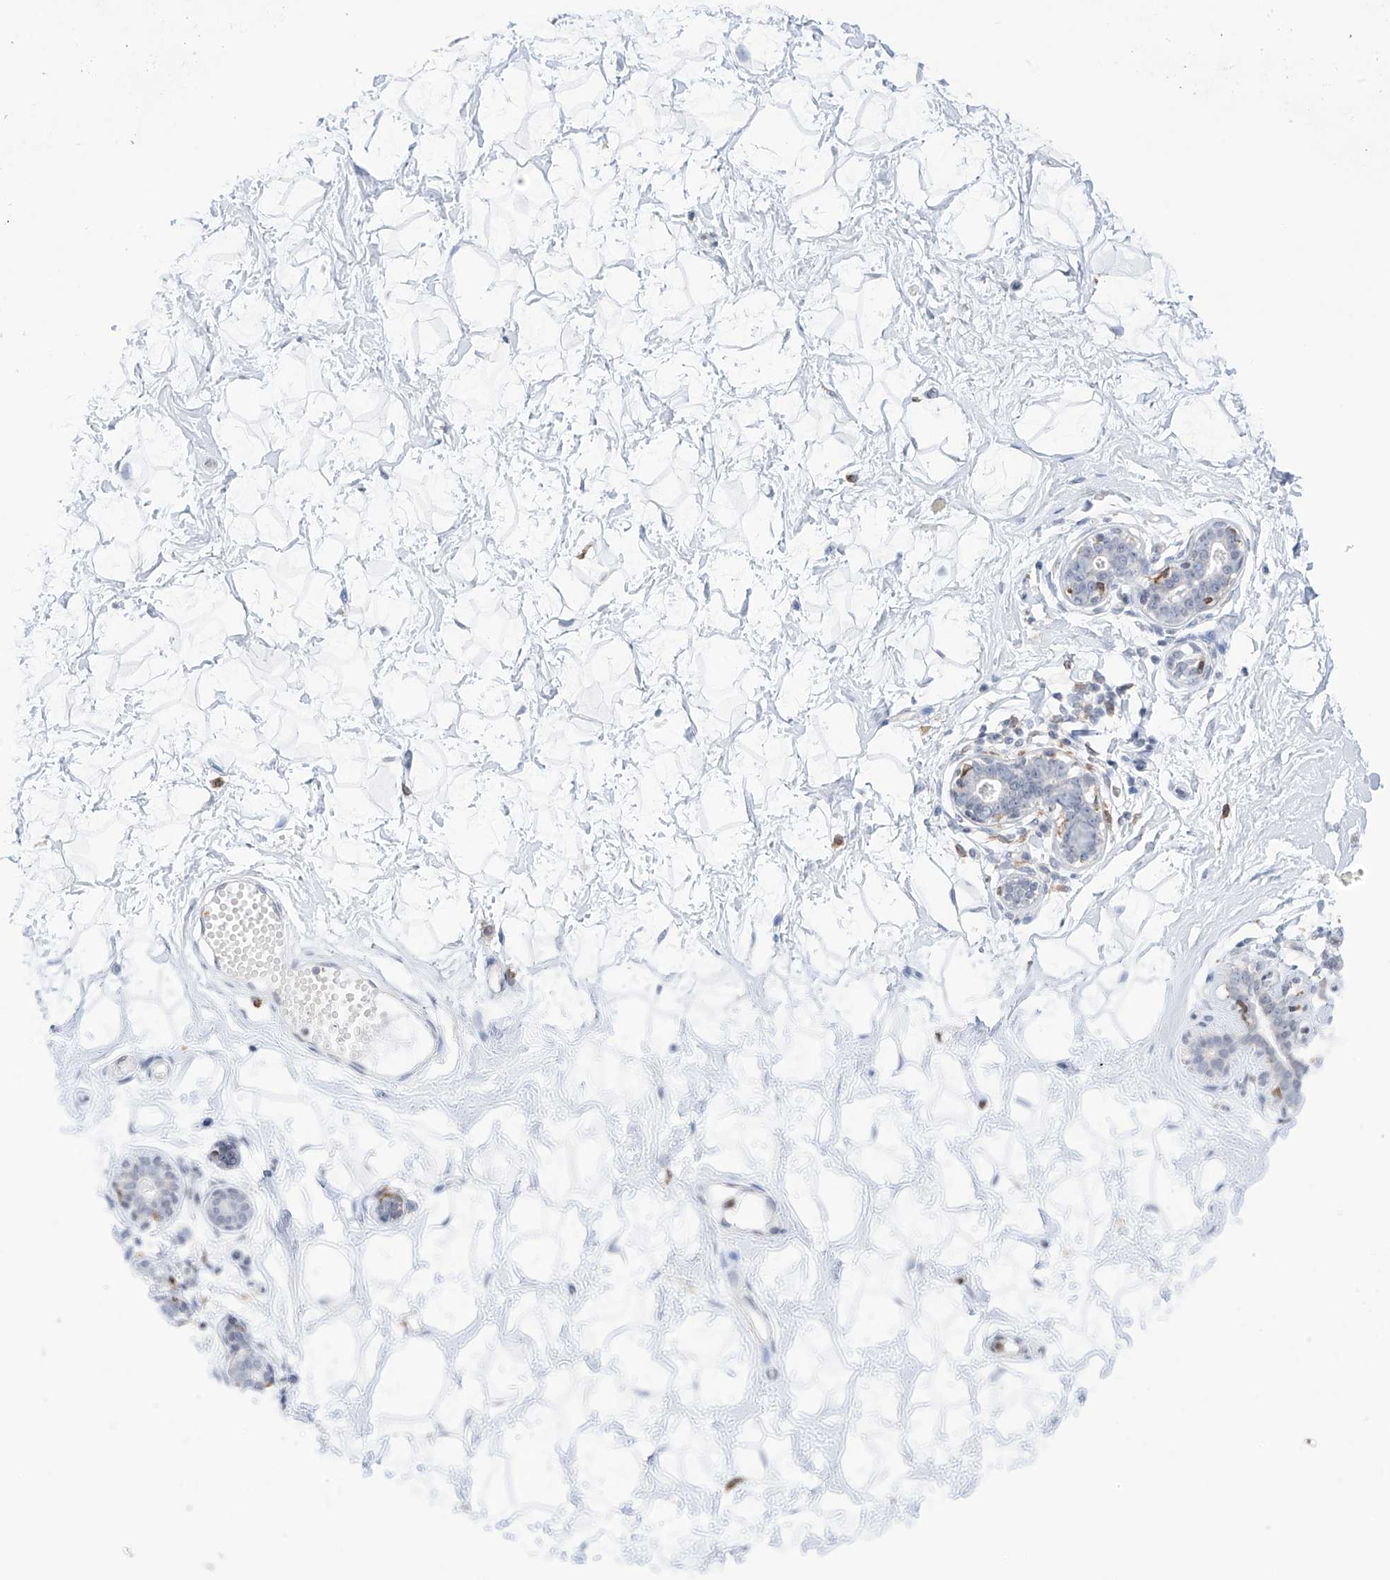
{"staining": {"intensity": "negative", "quantity": "none", "location": "none"}, "tissue": "breast", "cell_type": "Adipocytes", "image_type": "normal", "snomed": [{"axis": "morphology", "description": "Normal tissue, NOS"}, {"axis": "morphology", "description": "Adenoma, NOS"}, {"axis": "topography", "description": "Breast"}], "caption": "Immunohistochemical staining of unremarkable human breast shows no significant staining in adipocytes. (DAB IHC, high magnification).", "gene": "TBXAS1", "patient": {"sex": "female", "age": 23}}